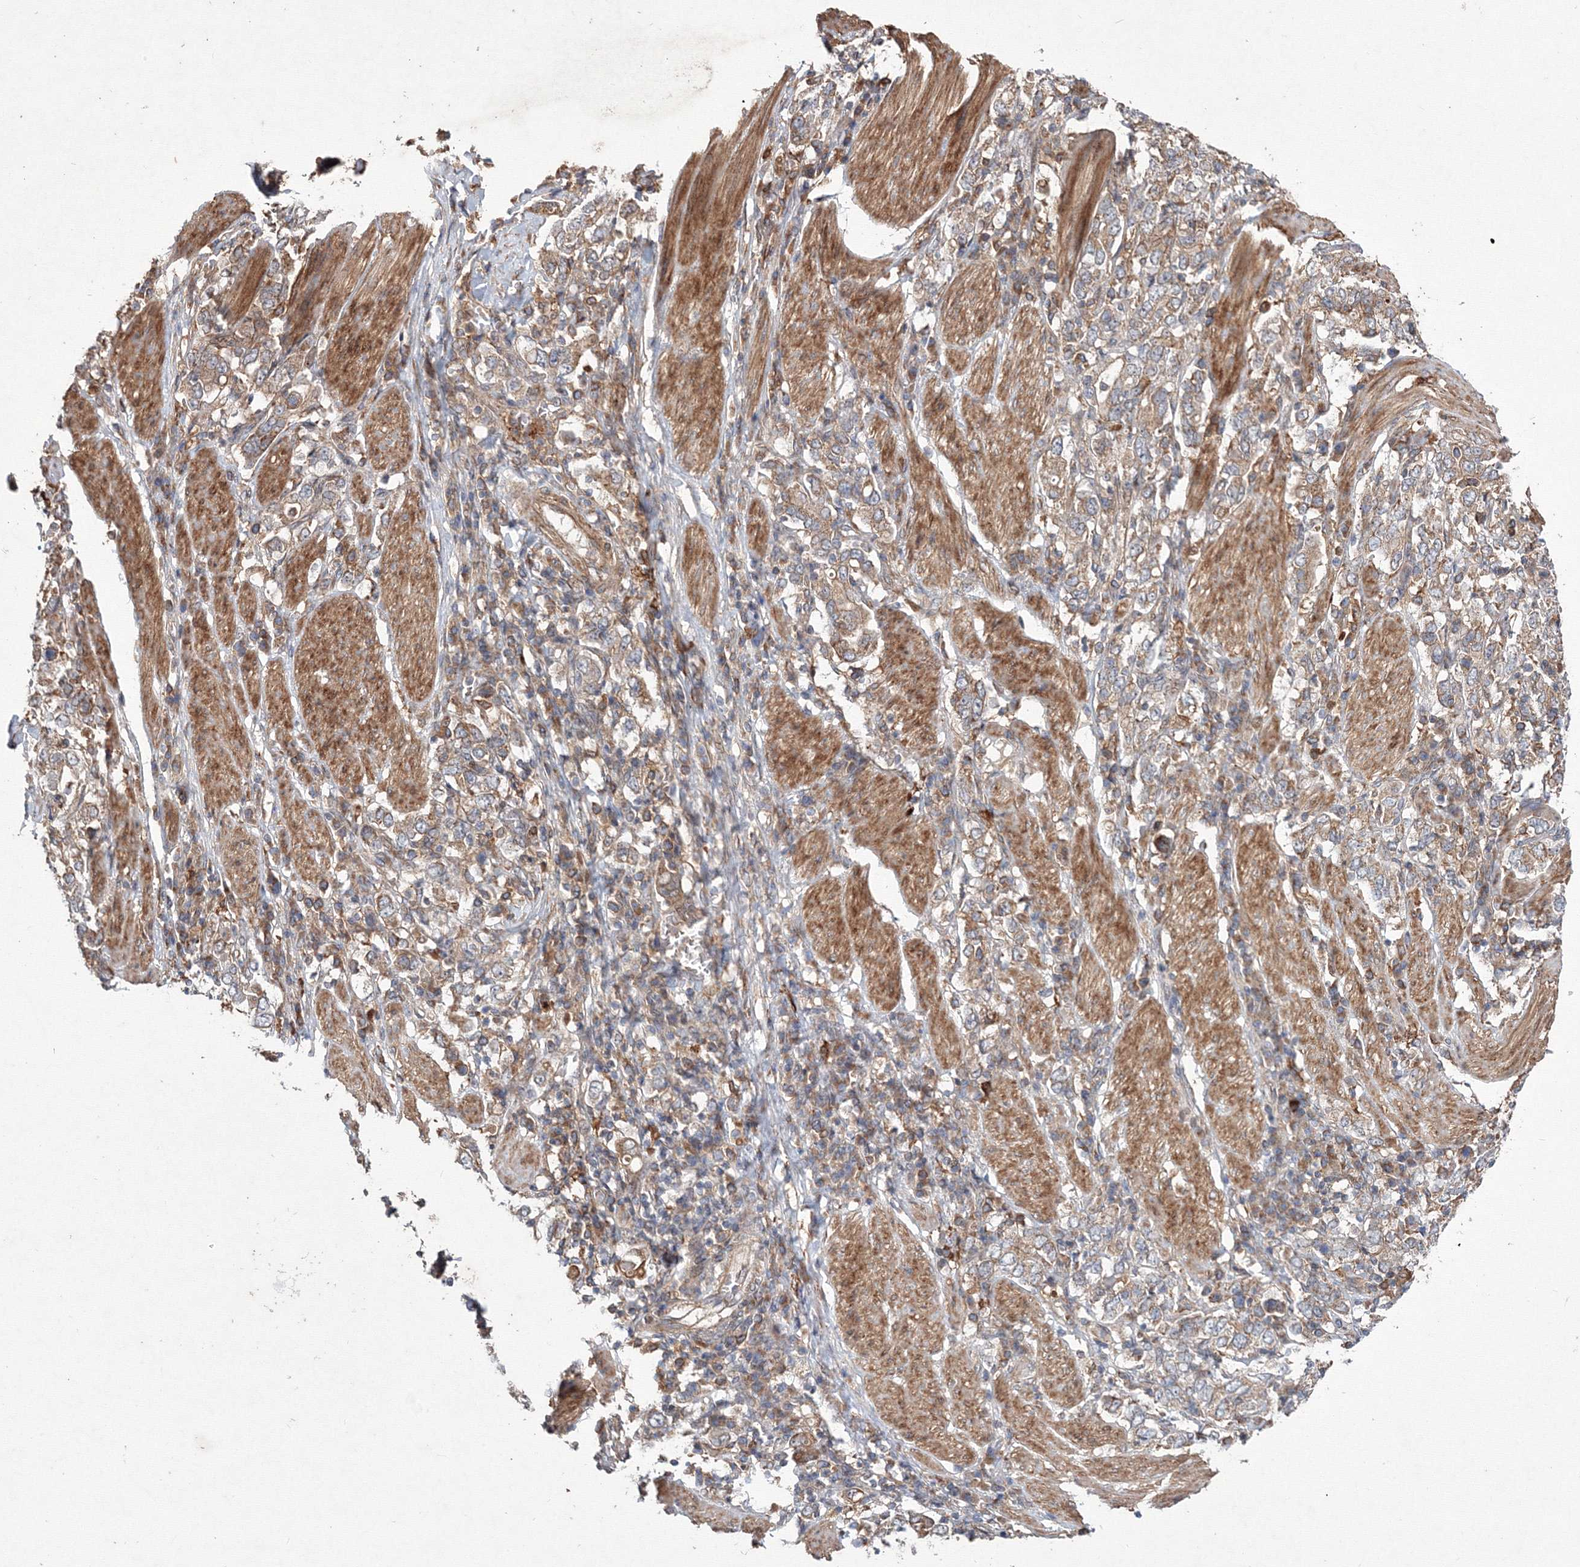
{"staining": {"intensity": "moderate", "quantity": ">75%", "location": "cytoplasmic/membranous"}, "tissue": "stomach cancer", "cell_type": "Tumor cells", "image_type": "cancer", "snomed": [{"axis": "morphology", "description": "Adenocarcinoma, NOS"}, {"axis": "topography", "description": "Stomach, upper"}], "caption": "Immunohistochemical staining of stomach adenocarcinoma reveals moderate cytoplasmic/membranous protein staining in about >75% of tumor cells. (DAB IHC, brown staining for protein, blue staining for nuclei).", "gene": "RANBP3L", "patient": {"sex": "male", "age": 62}}